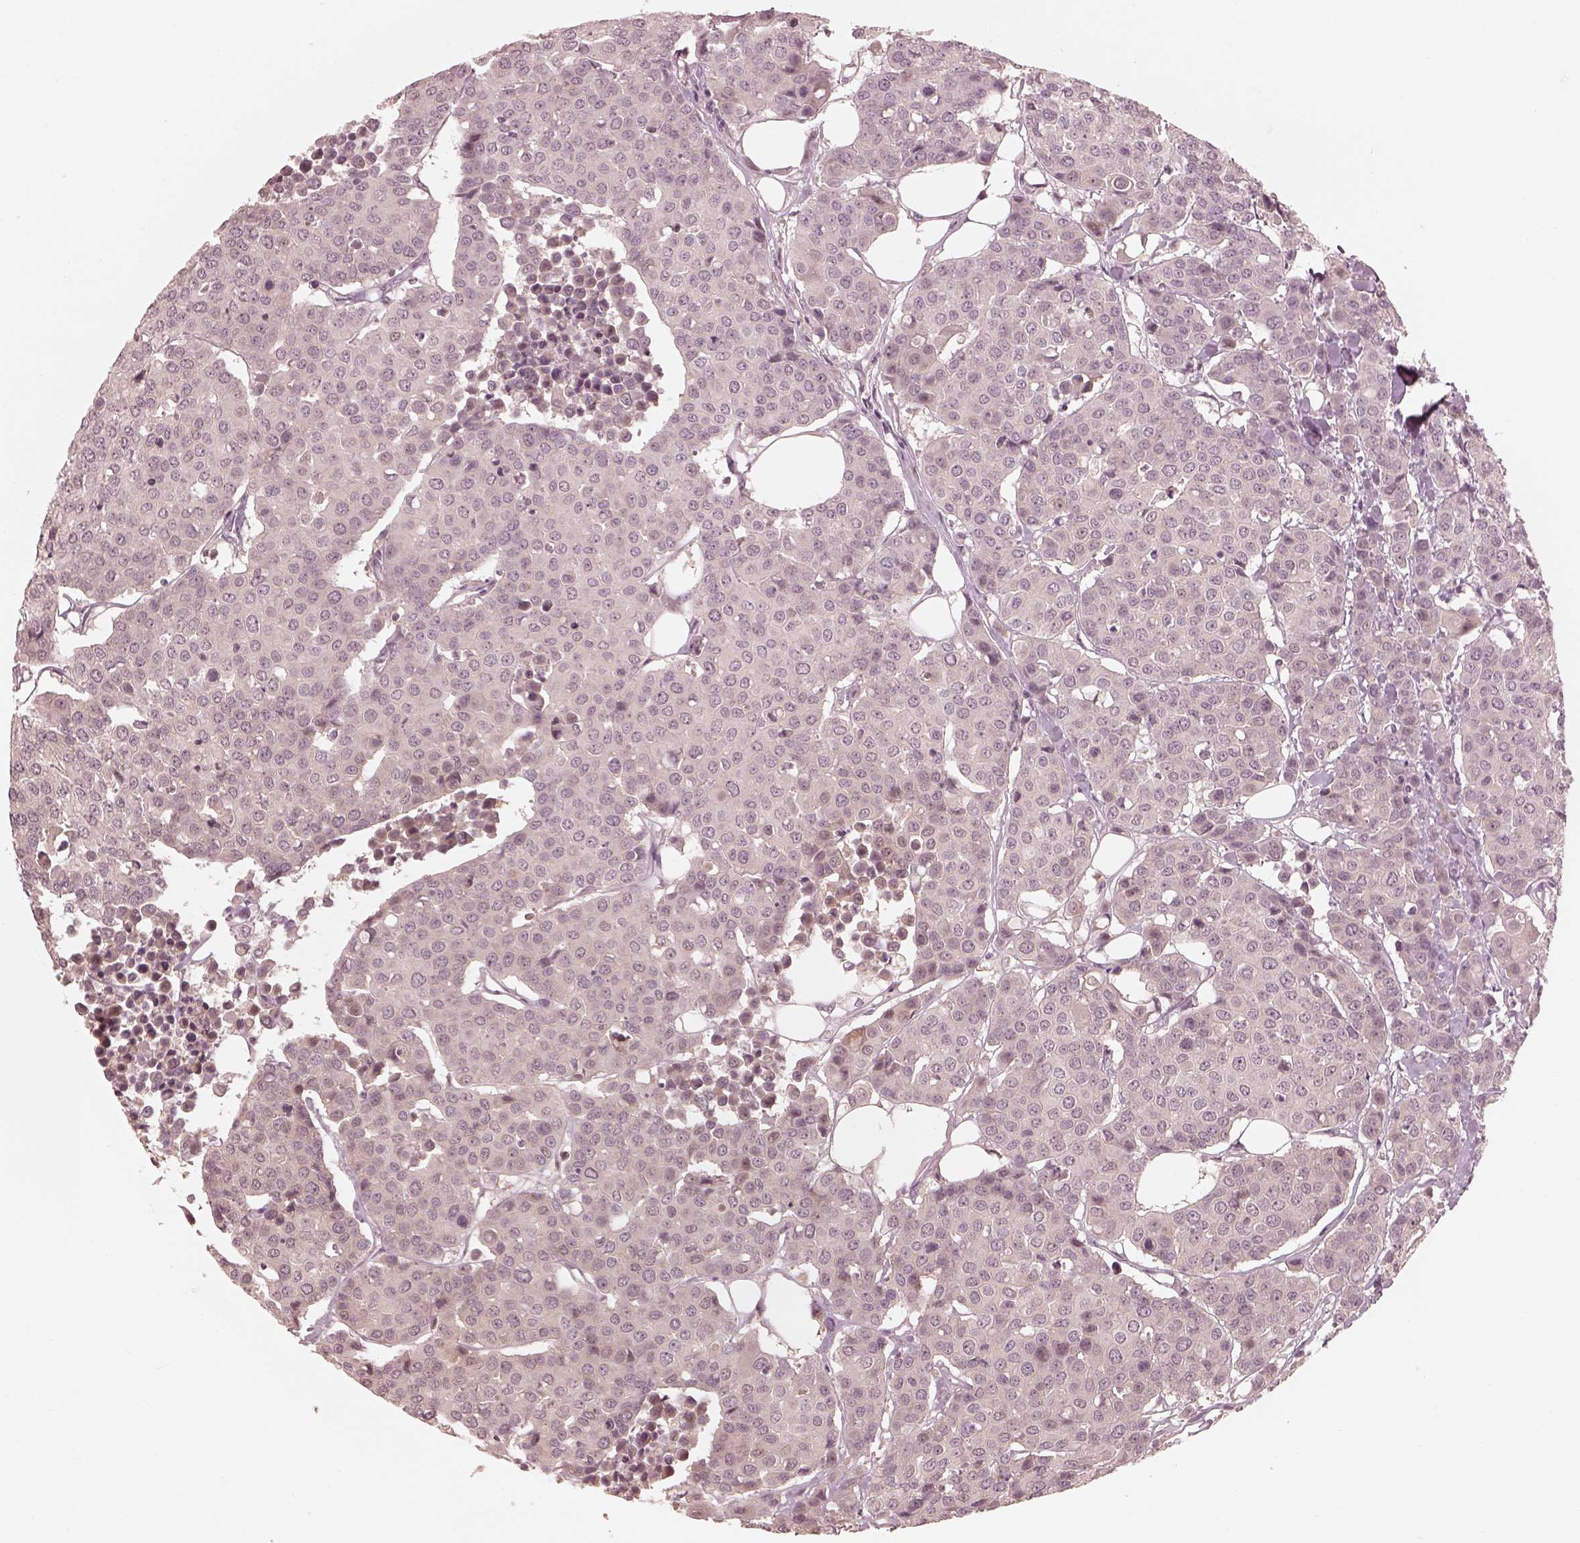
{"staining": {"intensity": "negative", "quantity": "none", "location": "none"}, "tissue": "carcinoid", "cell_type": "Tumor cells", "image_type": "cancer", "snomed": [{"axis": "morphology", "description": "Carcinoid, malignant, NOS"}, {"axis": "topography", "description": "Colon"}], "caption": "A histopathology image of human carcinoid (malignant) is negative for staining in tumor cells.", "gene": "IQCB1", "patient": {"sex": "male", "age": 81}}